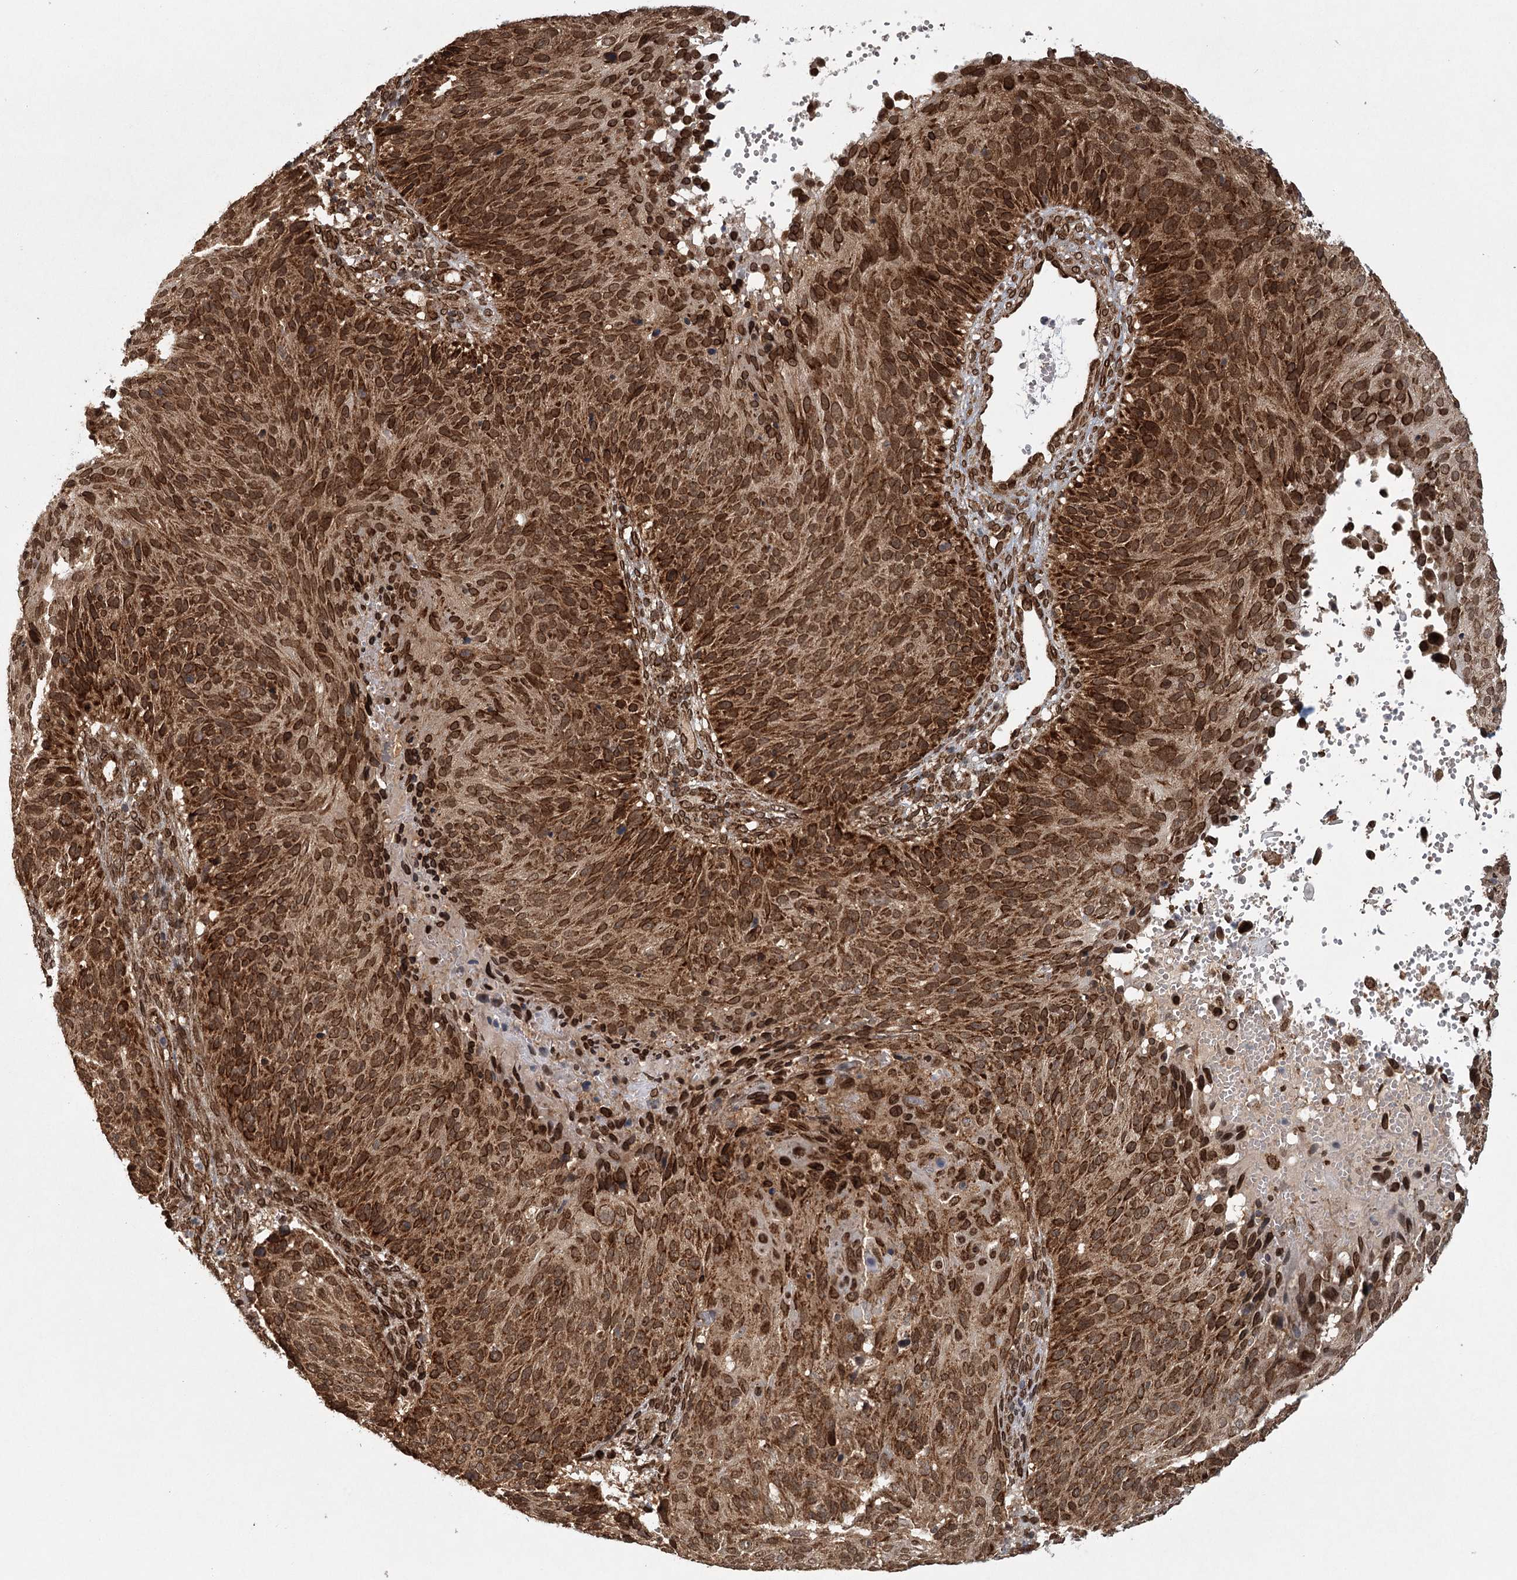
{"staining": {"intensity": "strong", "quantity": ">75%", "location": "cytoplasmic/membranous"}, "tissue": "cervical cancer", "cell_type": "Tumor cells", "image_type": "cancer", "snomed": [{"axis": "morphology", "description": "Squamous cell carcinoma, NOS"}, {"axis": "topography", "description": "Cervix"}], "caption": "There is high levels of strong cytoplasmic/membranous staining in tumor cells of cervical cancer, as demonstrated by immunohistochemical staining (brown color).", "gene": "BCKDHA", "patient": {"sex": "female", "age": 74}}